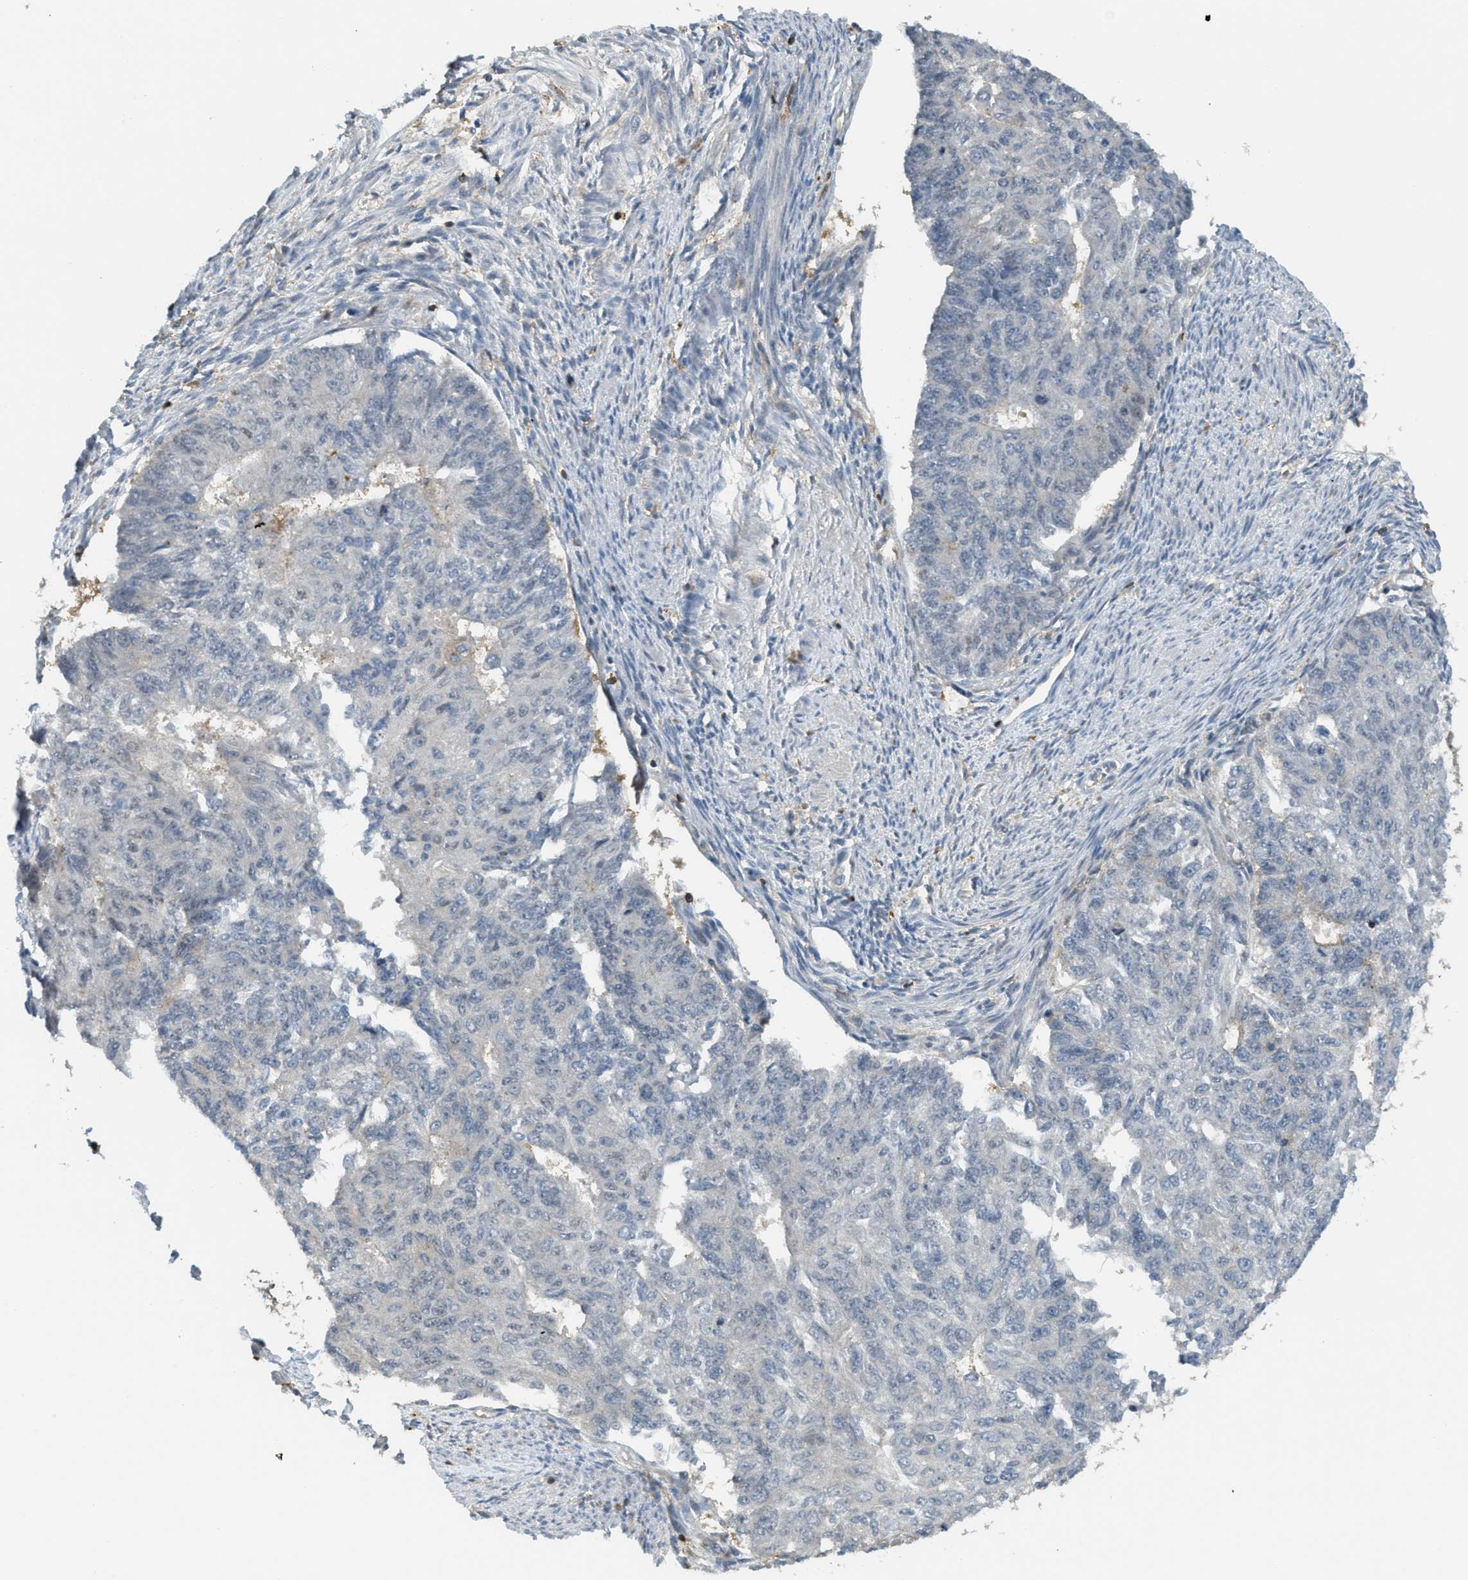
{"staining": {"intensity": "negative", "quantity": "none", "location": "none"}, "tissue": "endometrial cancer", "cell_type": "Tumor cells", "image_type": "cancer", "snomed": [{"axis": "morphology", "description": "Adenocarcinoma, NOS"}, {"axis": "topography", "description": "Endometrium"}], "caption": "High power microscopy photomicrograph of an immunohistochemistry micrograph of endometrial cancer (adenocarcinoma), revealing no significant staining in tumor cells.", "gene": "GRIK2", "patient": {"sex": "female", "age": 32}}